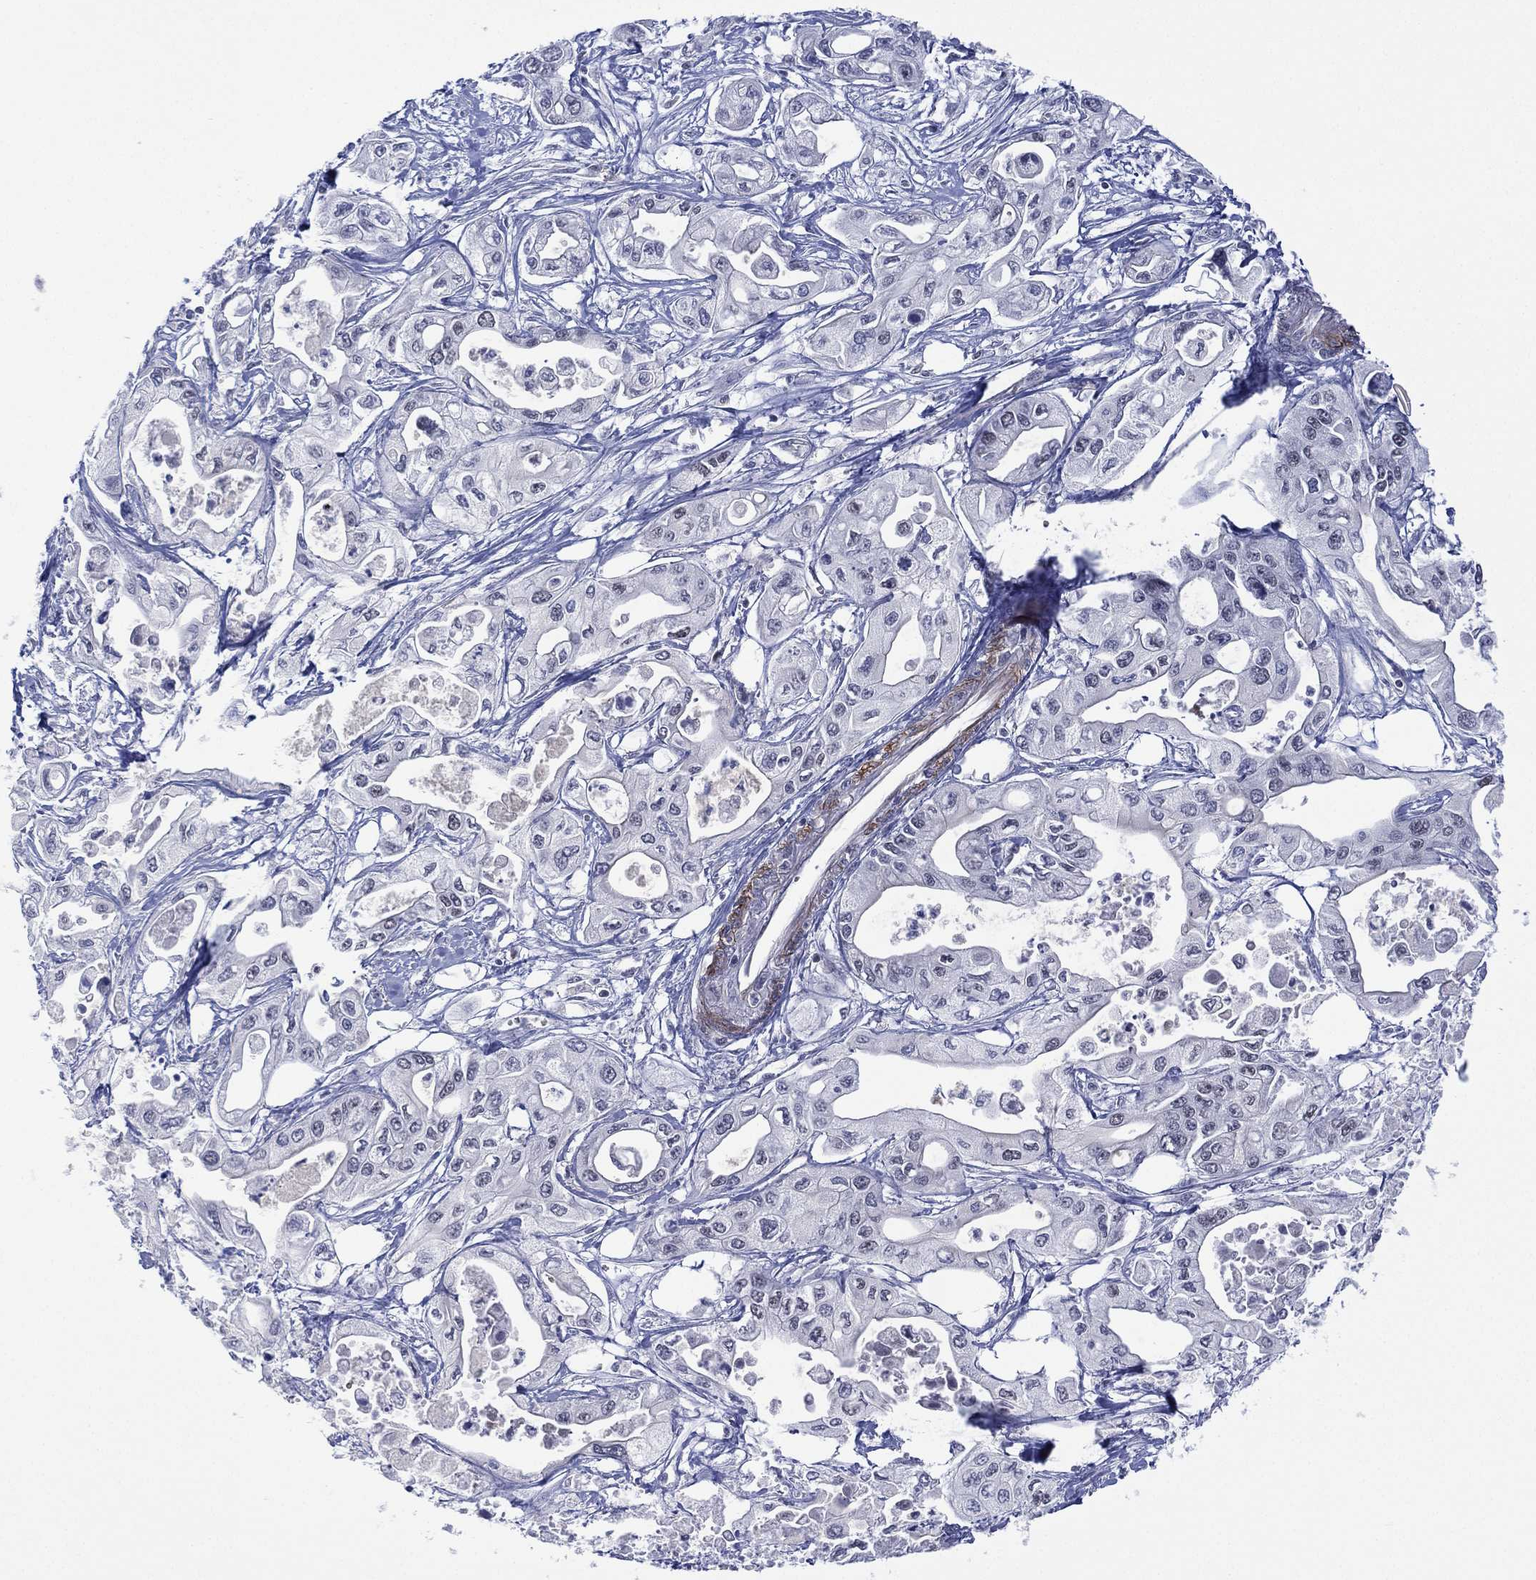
{"staining": {"intensity": "negative", "quantity": "none", "location": "none"}, "tissue": "pancreatic cancer", "cell_type": "Tumor cells", "image_type": "cancer", "snomed": [{"axis": "morphology", "description": "Adenocarcinoma, NOS"}, {"axis": "topography", "description": "Pancreas"}], "caption": "There is no significant positivity in tumor cells of adenocarcinoma (pancreatic). The staining is performed using DAB brown chromogen with nuclei counter-stained in using hematoxylin.", "gene": "GSE1", "patient": {"sex": "male", "age": 70}}